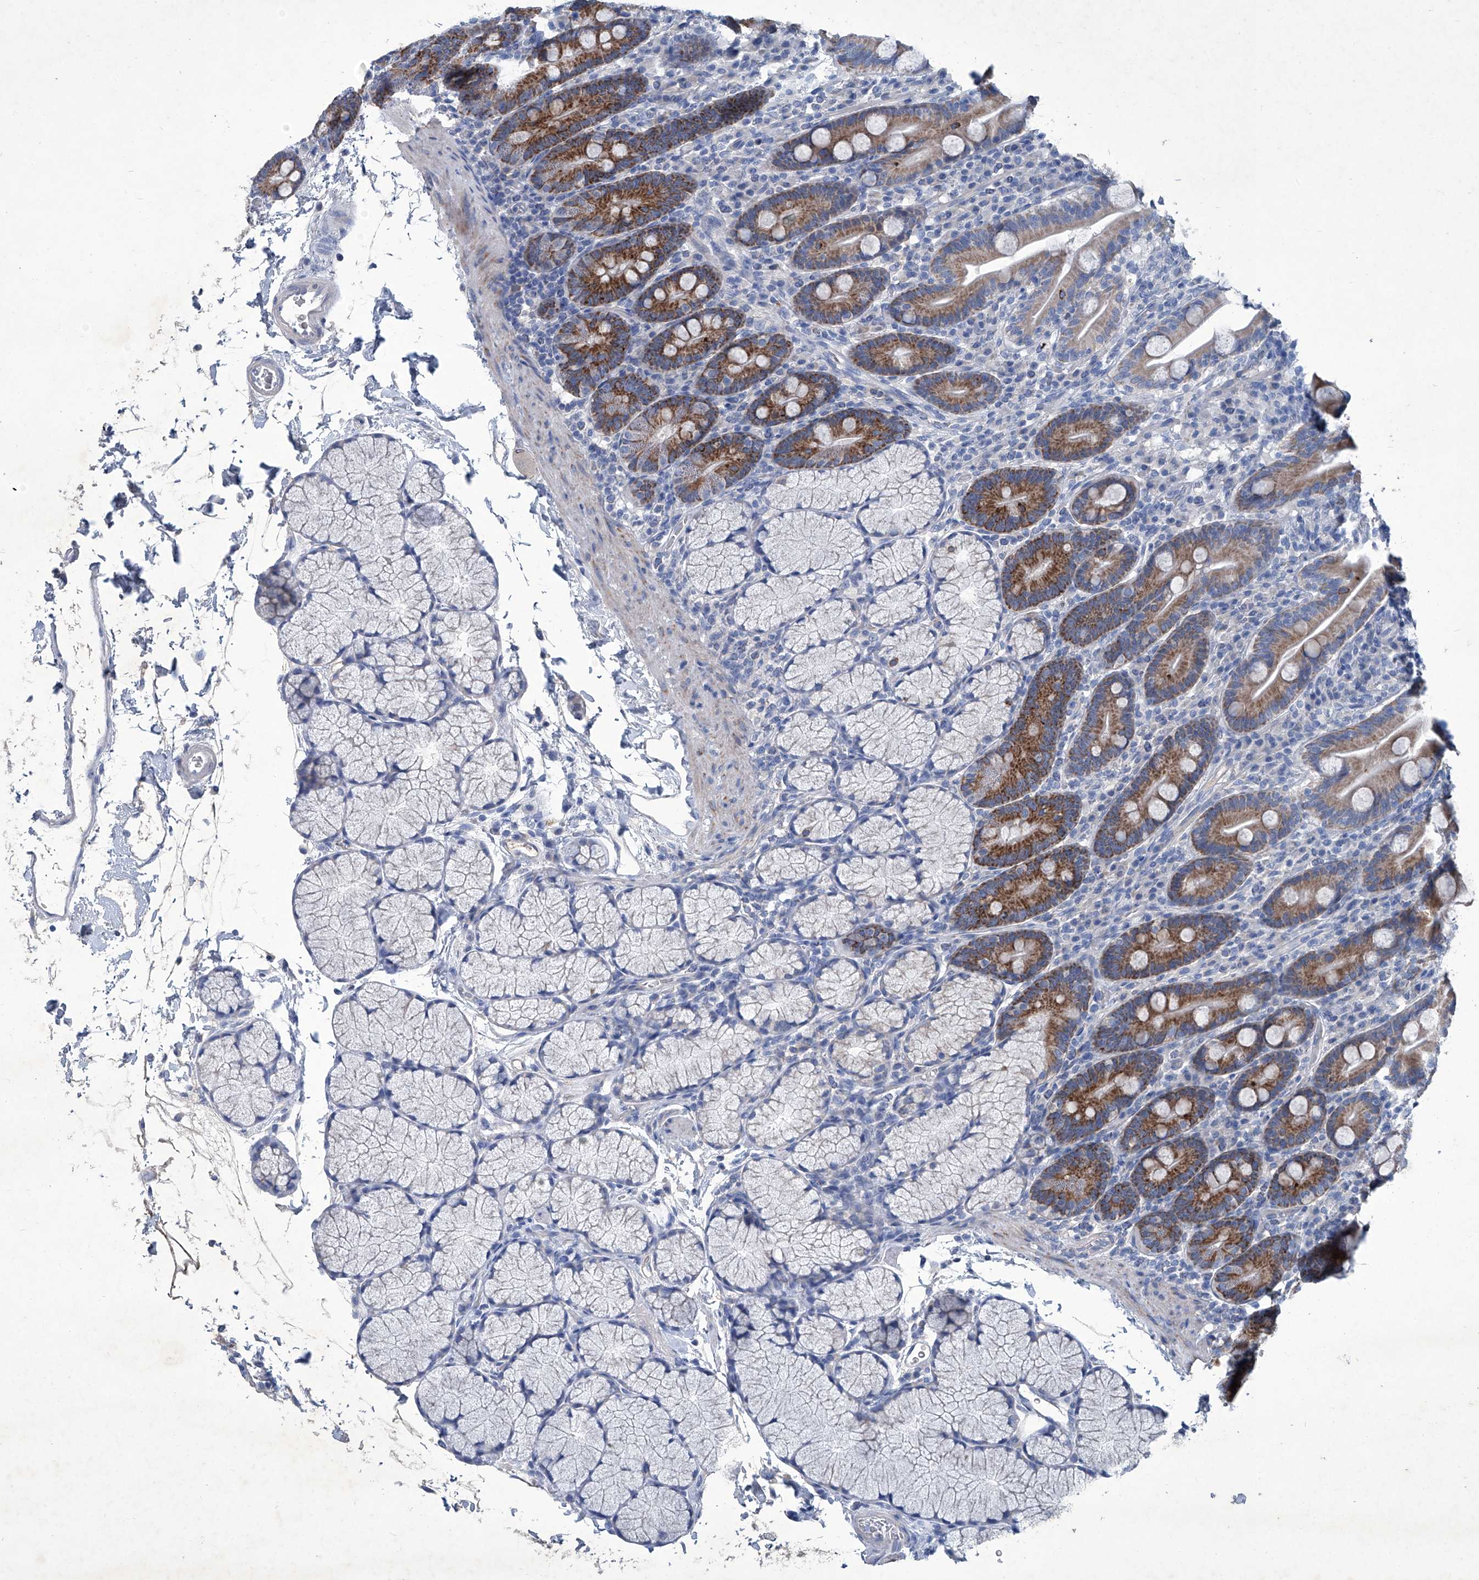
{"staining": {"intensity": "strong", "quantity": "25%-75%", "location": "cytoplasmic/membranous"}, "tissue": "duodenum", "cell_type": "Glandular cells", "image_type": "normal", "snomed": [{"axis": "morphology", "description": "Normal tissue, NOS"}, {"axis": "topography", "description": "Duodenum"}], "caption": "Immunohistochemical staining of unremarkable duodenum displays high levels of strong cytoplasmic/membranous positivity in approximately 25%-75% of glandular cells. Immunohistochemistry (ihc) stains the protein of interest in brown and the nuclei are stained blue.", "gene": "MTARC1", "patient": {"sex": "male", "age": 35}}